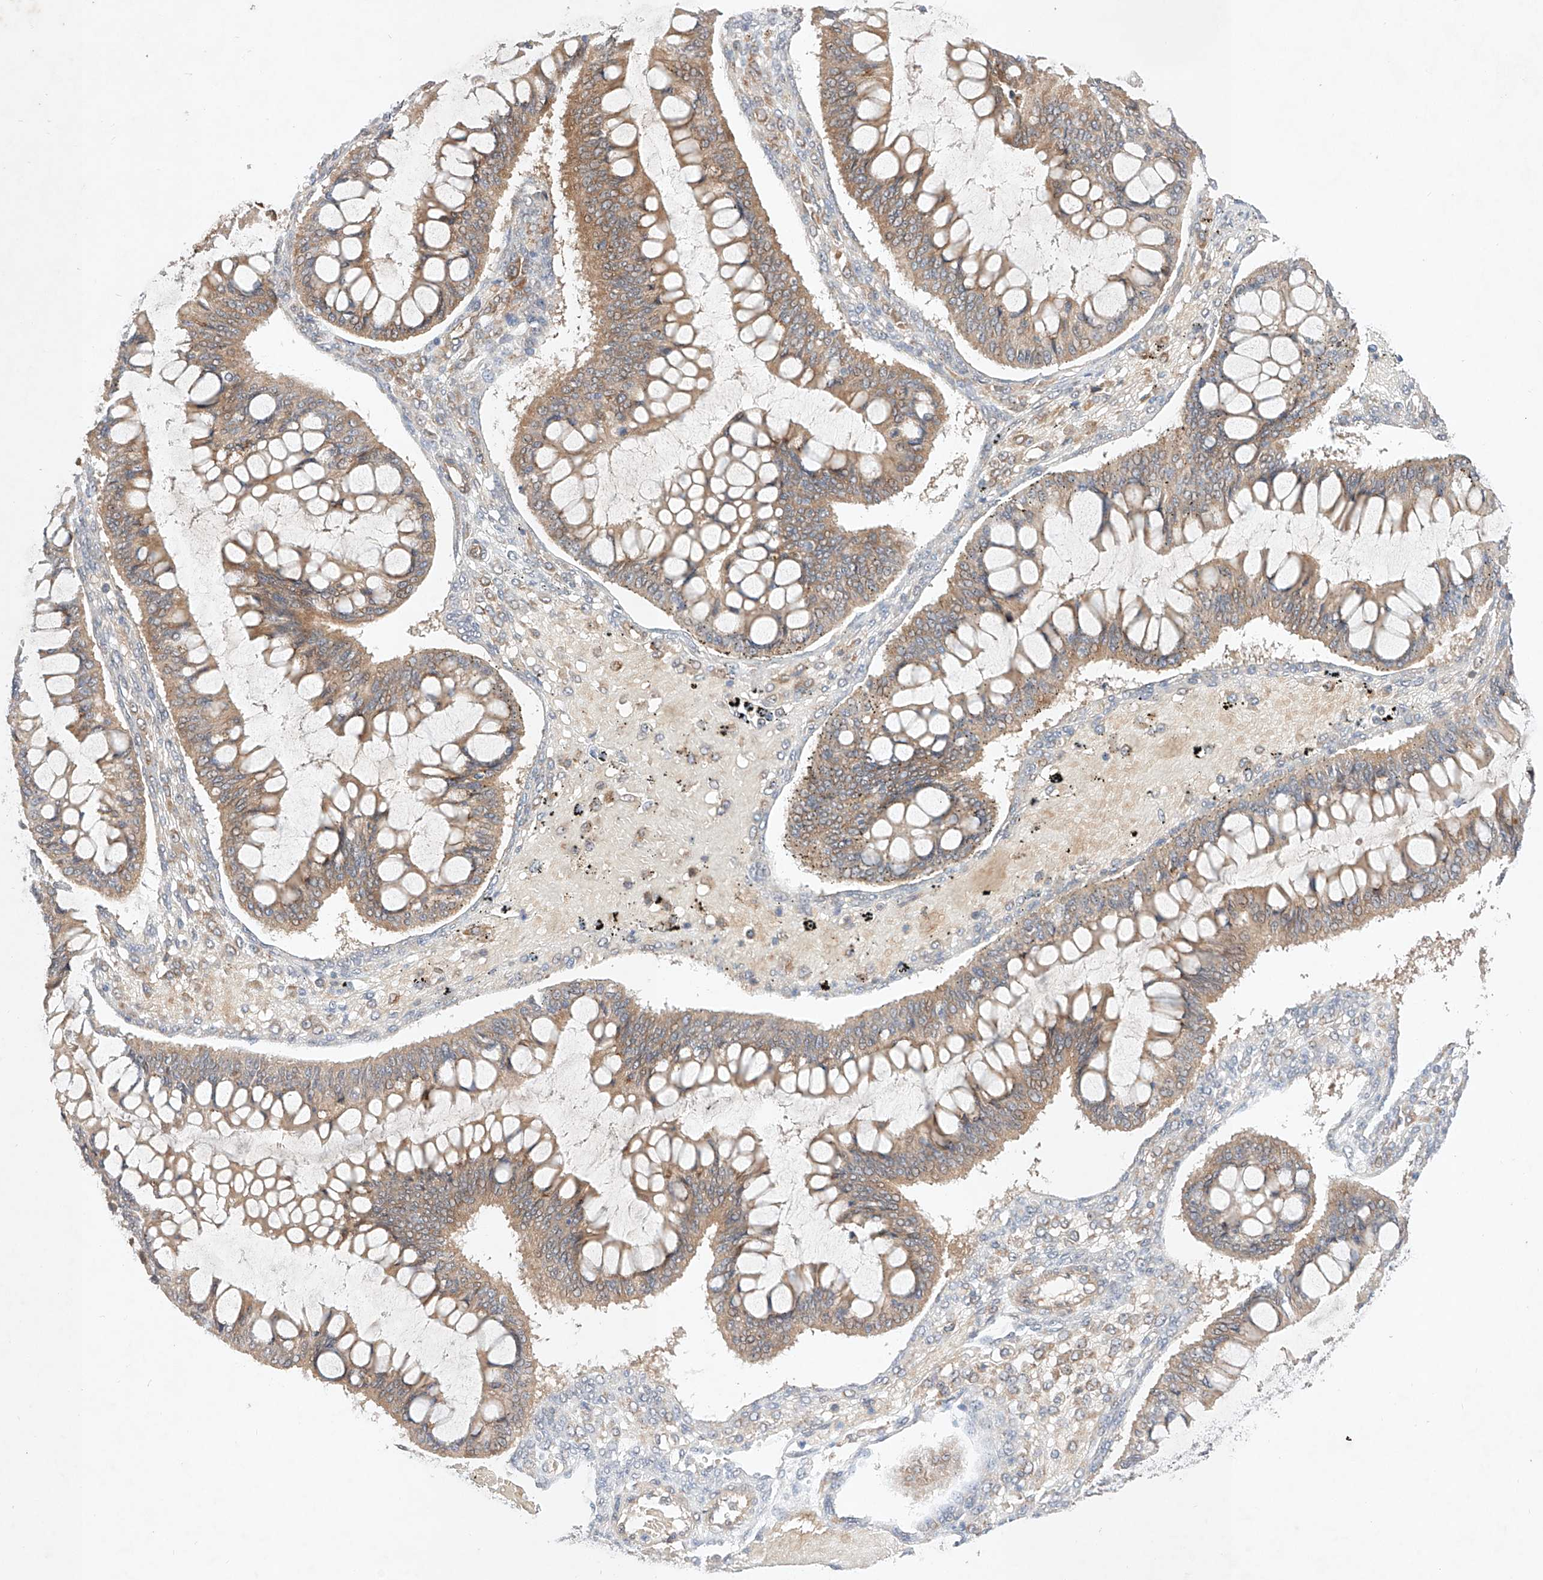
{"staining": {"intensity": "weak", "quantity": ">75%", "location": "cytoplasmic/membranous"}, "tissue": "ovarian cancer", "cell_type": "Tumor cells", "image_type": "cancer", "snomed": [{"axis": "morphology", "description": "Cystadenocarcinoma, mucinous, NOS"}, {"axis": "topography", "description": "Ovary"}], "caption": "The immunohistochemical stain highlights weak cytoplasmic/membranous staining in tumor cells of ovarian cancer (mucinous cystadenocarcinoma) tissue. The staining was performed using DAB, with brown indicating positive protein expression. Nuclei are stained blue with hematoxylin.", "gene": "ZNF124", "patient": {"sex": "female", "age": 73}}